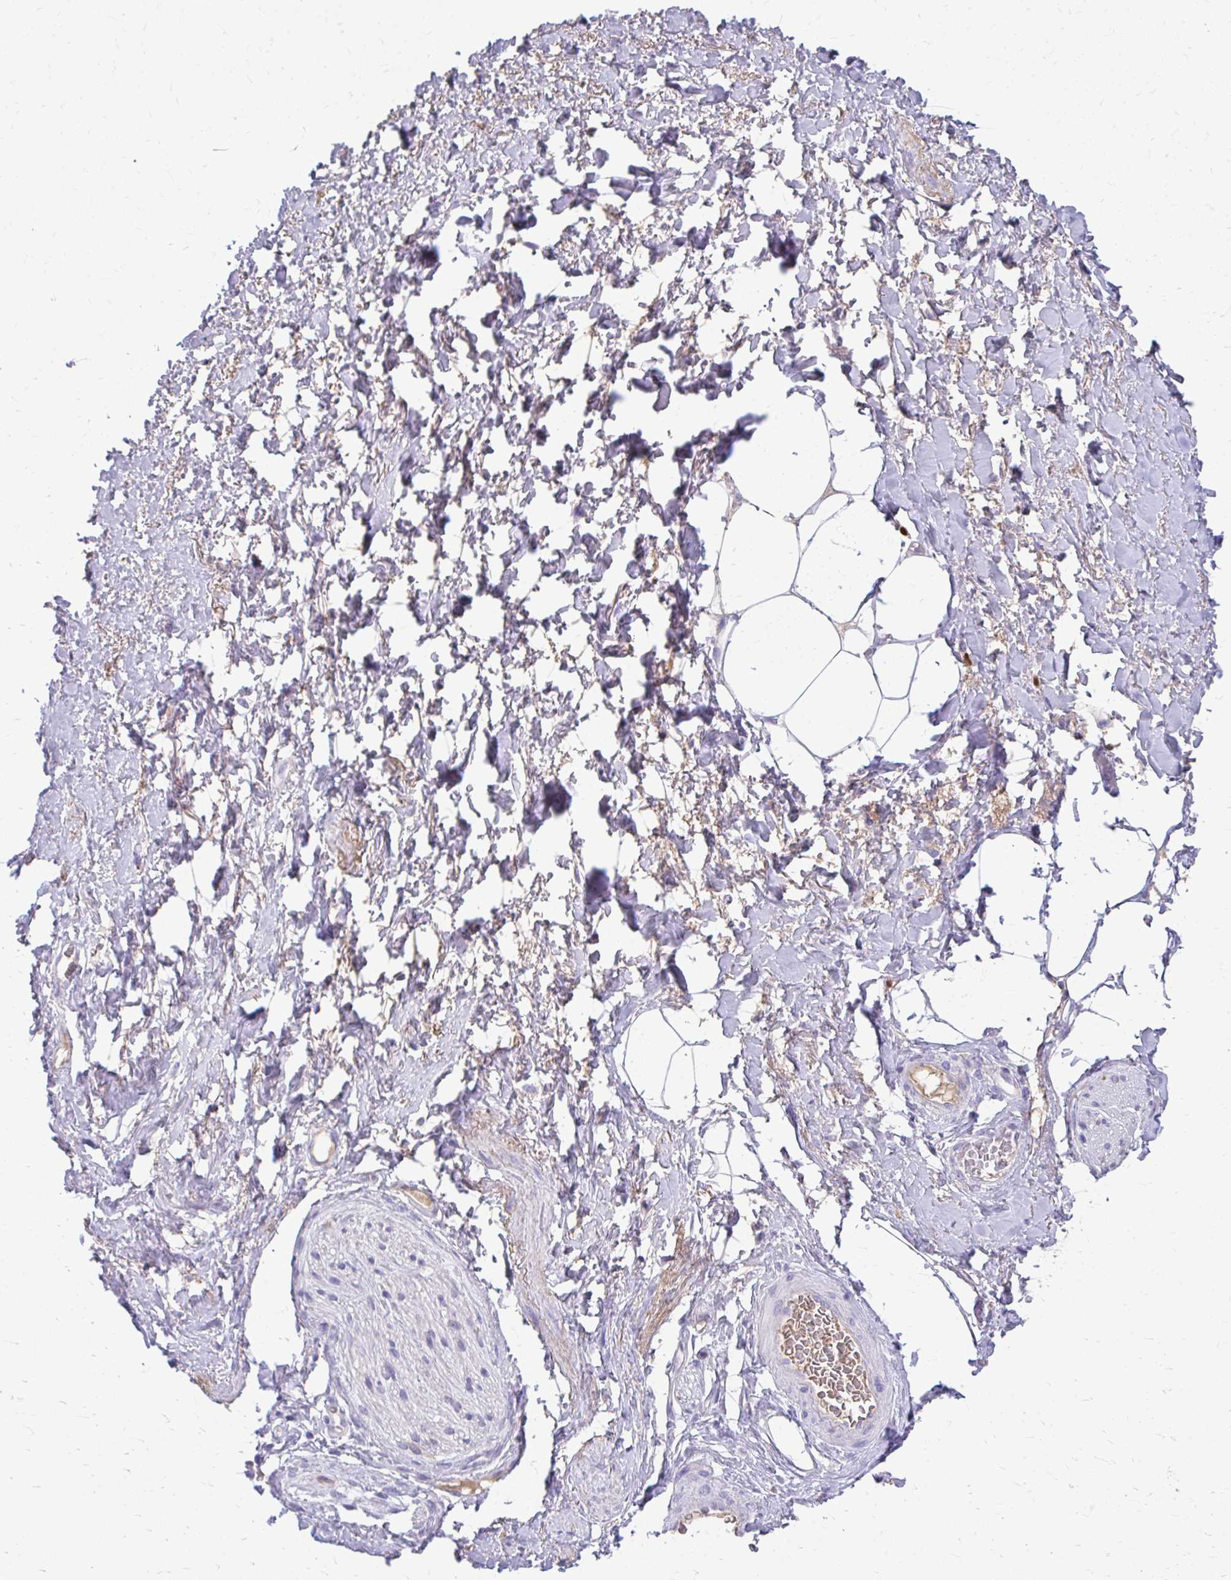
{"staining": {"intensity": "weak", "quantity": "<25%", "location": "cytoplasmic/membranous"}, "tissue": "adipose tissue", "cell_type": "Adipocytes", "image_type": "normal", "snomed": [{"axis": "morphology", "description": "Normal tissue, NOS"}, {"axis": "topography", "description": "Vagina"}, {"axis": "topography", "description": "Peripheral nerve tissue"}], "caption": "DAB immunohistochemical staining of unremarkable adipose tissue reveals no significant expression in adipocytes.", "gene": "CFH", "patient": {"sex": "female", "age": 71}}